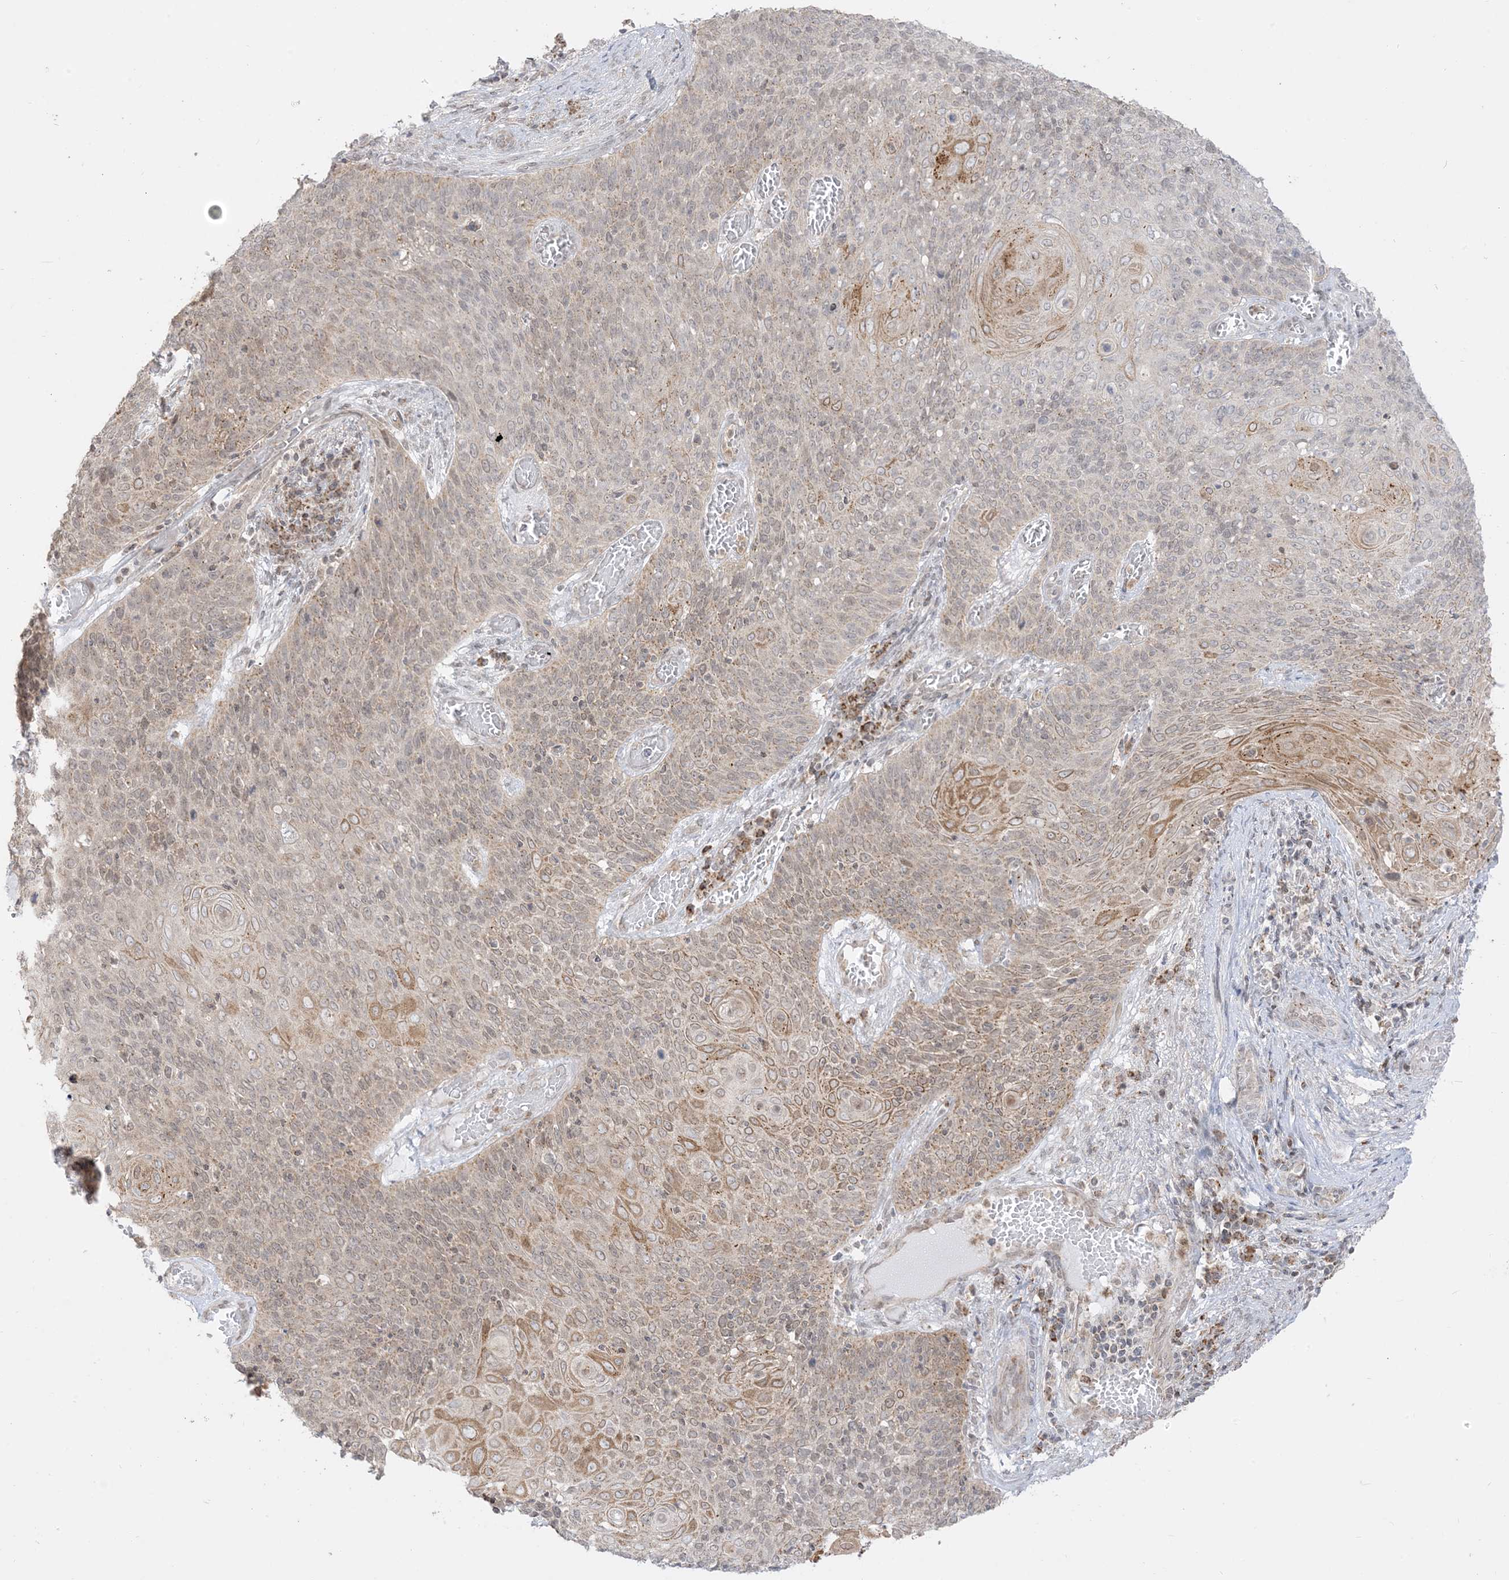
{"staining": {"intensity": "moderate", "quantity": "<25%", "location": "cytoplasmic/membranous"}, "tissue": "cervical cancer", "cell_type": "Tumor cells", "image_type": "cancer", "snomed": [{"axis": "morphology", "description": "Squamous cell carcinoma, NOS"}, {"axis": "topography", "description": "Cervix"}], "caption": "The image reveals staining of cervical cancer, revealing moderate cytoplasmic/membranous protein staining (brown color) within tumor cells. The staining was performed using DAB to visualize the protein expression in brown, while the nuclei were stained in blue with hematoxylin (Magnification: 20x).", "gene": "KANSL3", "patient": {"sex": "female", "age": 39}}